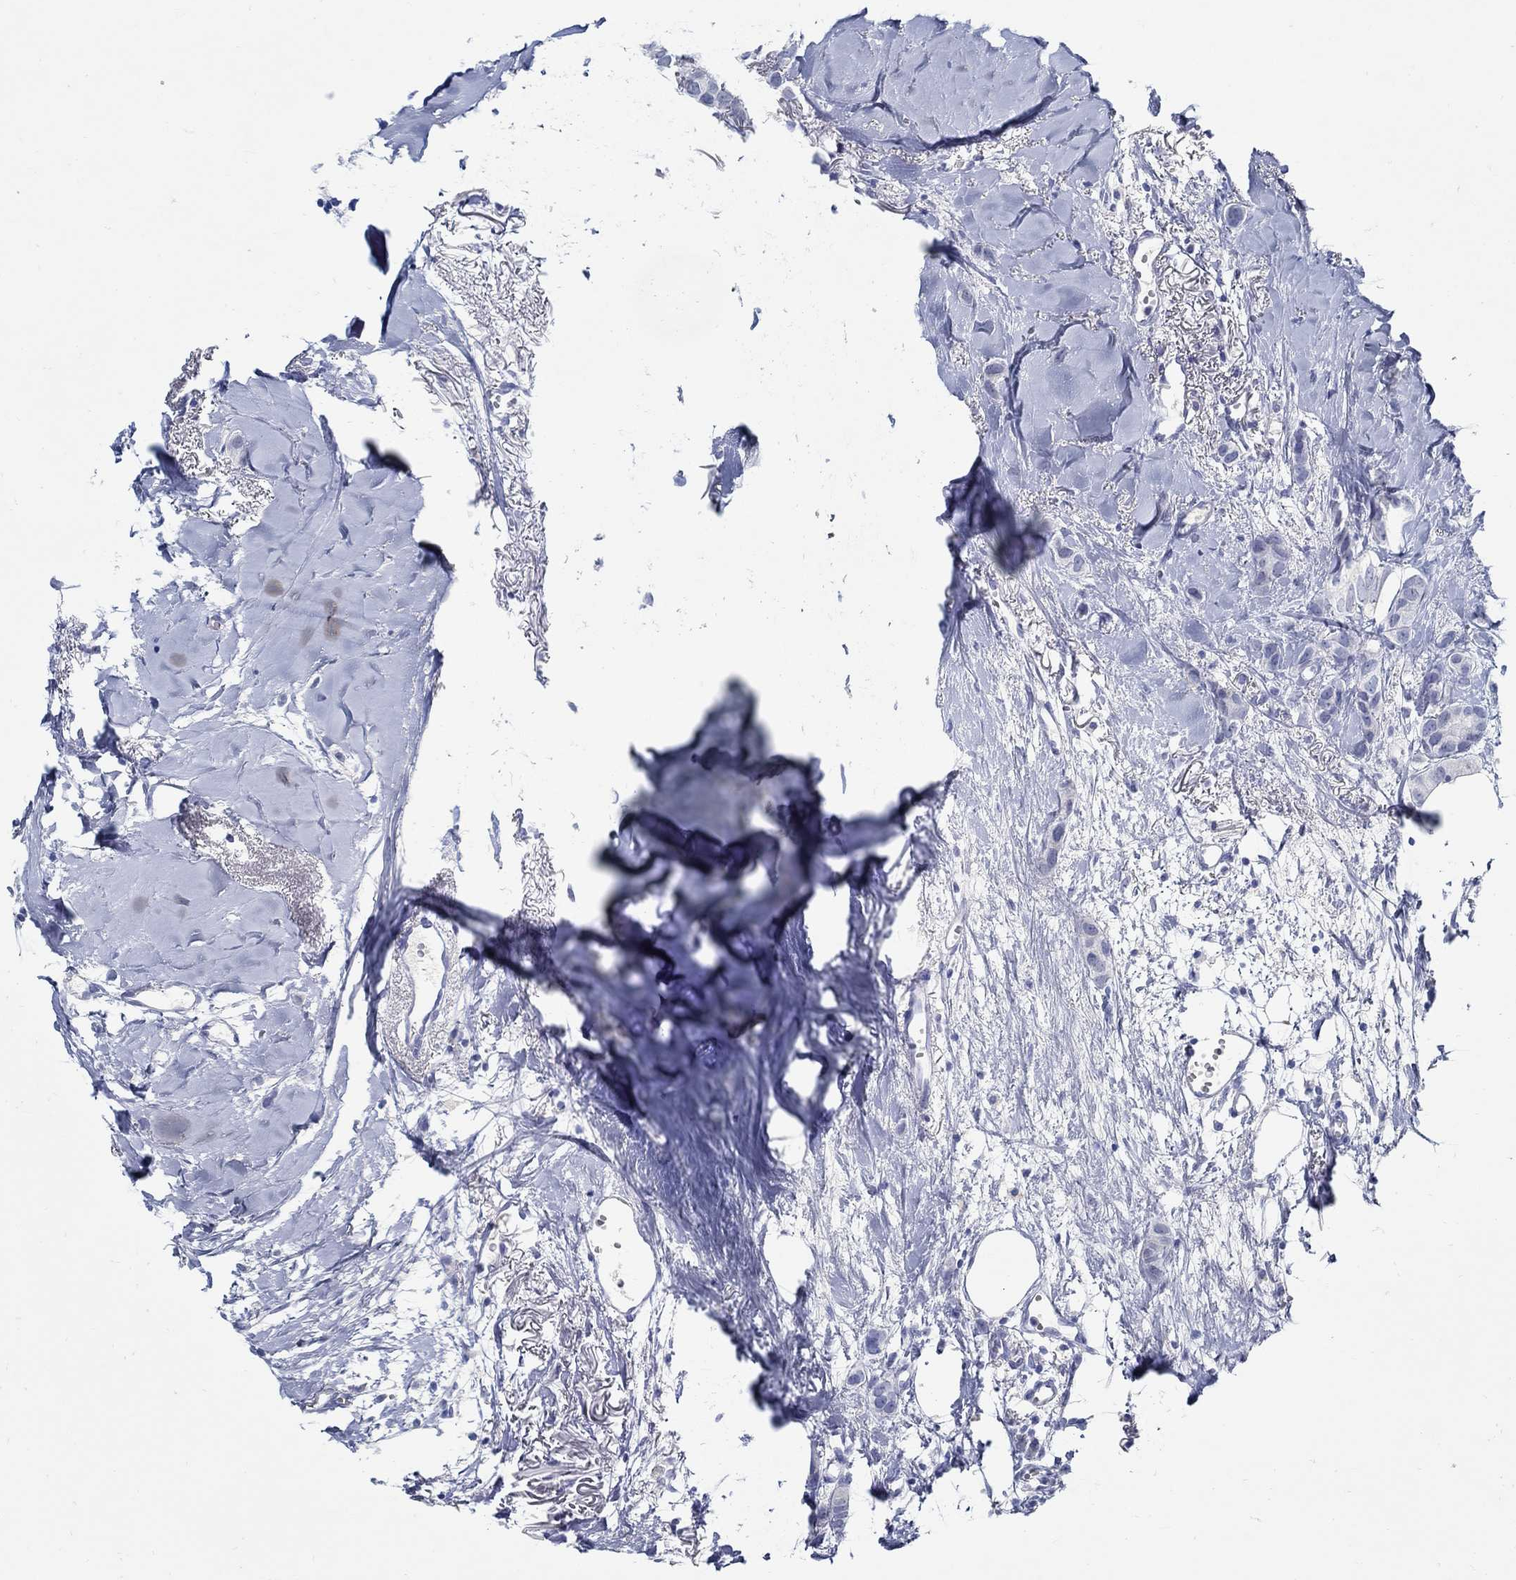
{"staining": {"intensity": "negative", "quantity": "none", "location": "none"}, "tissue": "breast cancer", "cell_type": "Tumor cells", "image_type": "cancer", "snomed": [{"axis": "morphology", "description": "Duct carcinoma"}, {"axis": "topography", "description": "Breast"}], "caption": "Tumor cells are negative for brown protein staining in breast cancer (invasive ductal carcinoma).", "gene": "PAX9", "patient": {"sex": "female", "age": 85}}